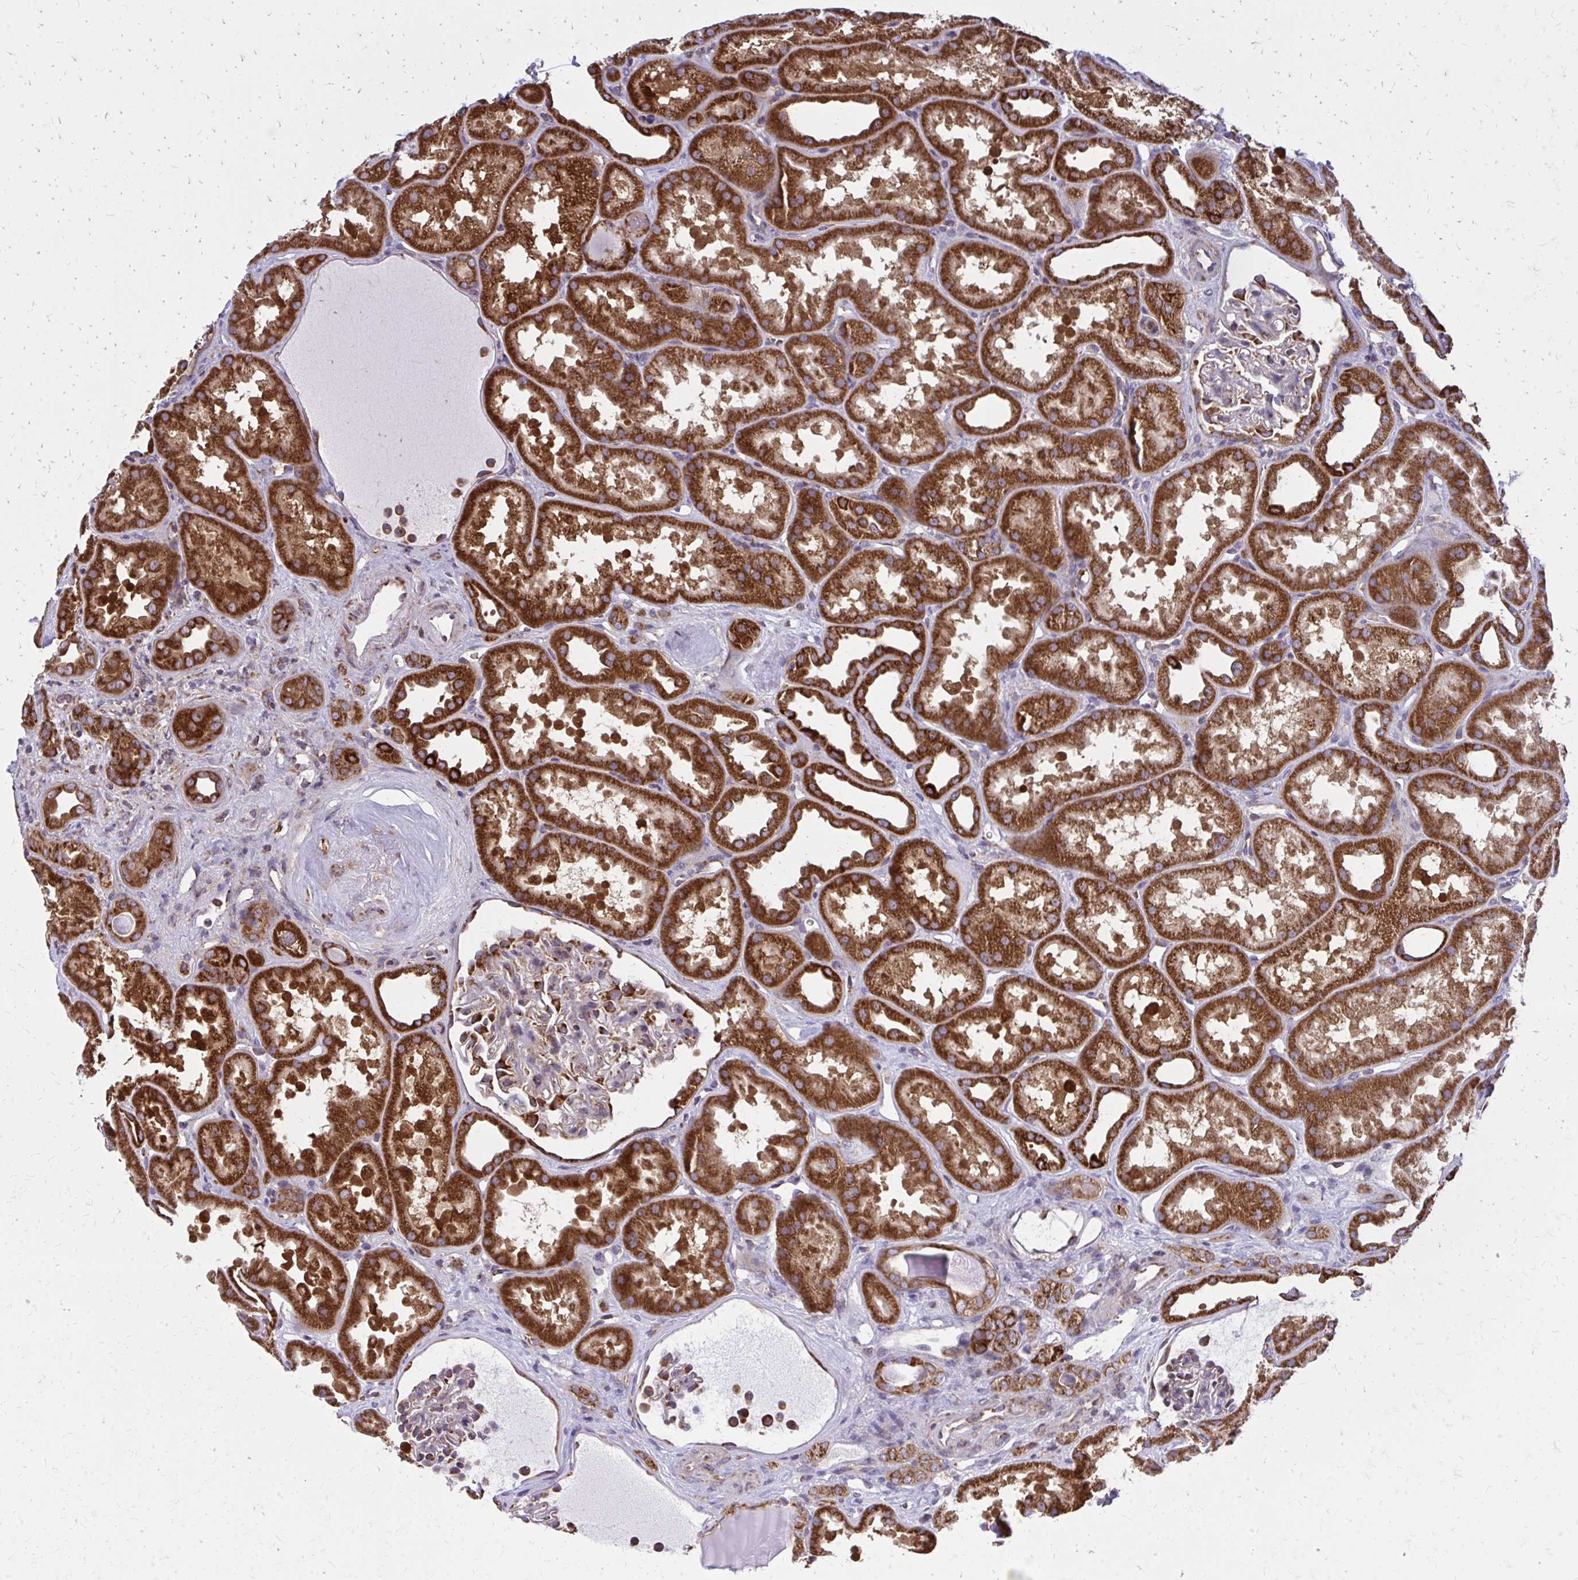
{"staining": {"intensity": "moderate", "quantity": "<25%", "location": "cytoplasmic/membranous"}, "tissue": "kidney", "cell_type": "Cells in glomeruli", "image_type": "normal", "snomed": [{"axis": "morphology", "description": "Normal tissue, NOS"}, {"axis": "topography", "description": "Kidney"}], "caption": "Kidney stained with a brown dye exhibits moderate cytoplasmic/membranous positive expression in about <25% of cells in glomeruli.", "gene": "PDK4", "patient": {"sex": "male", "age": 61}}